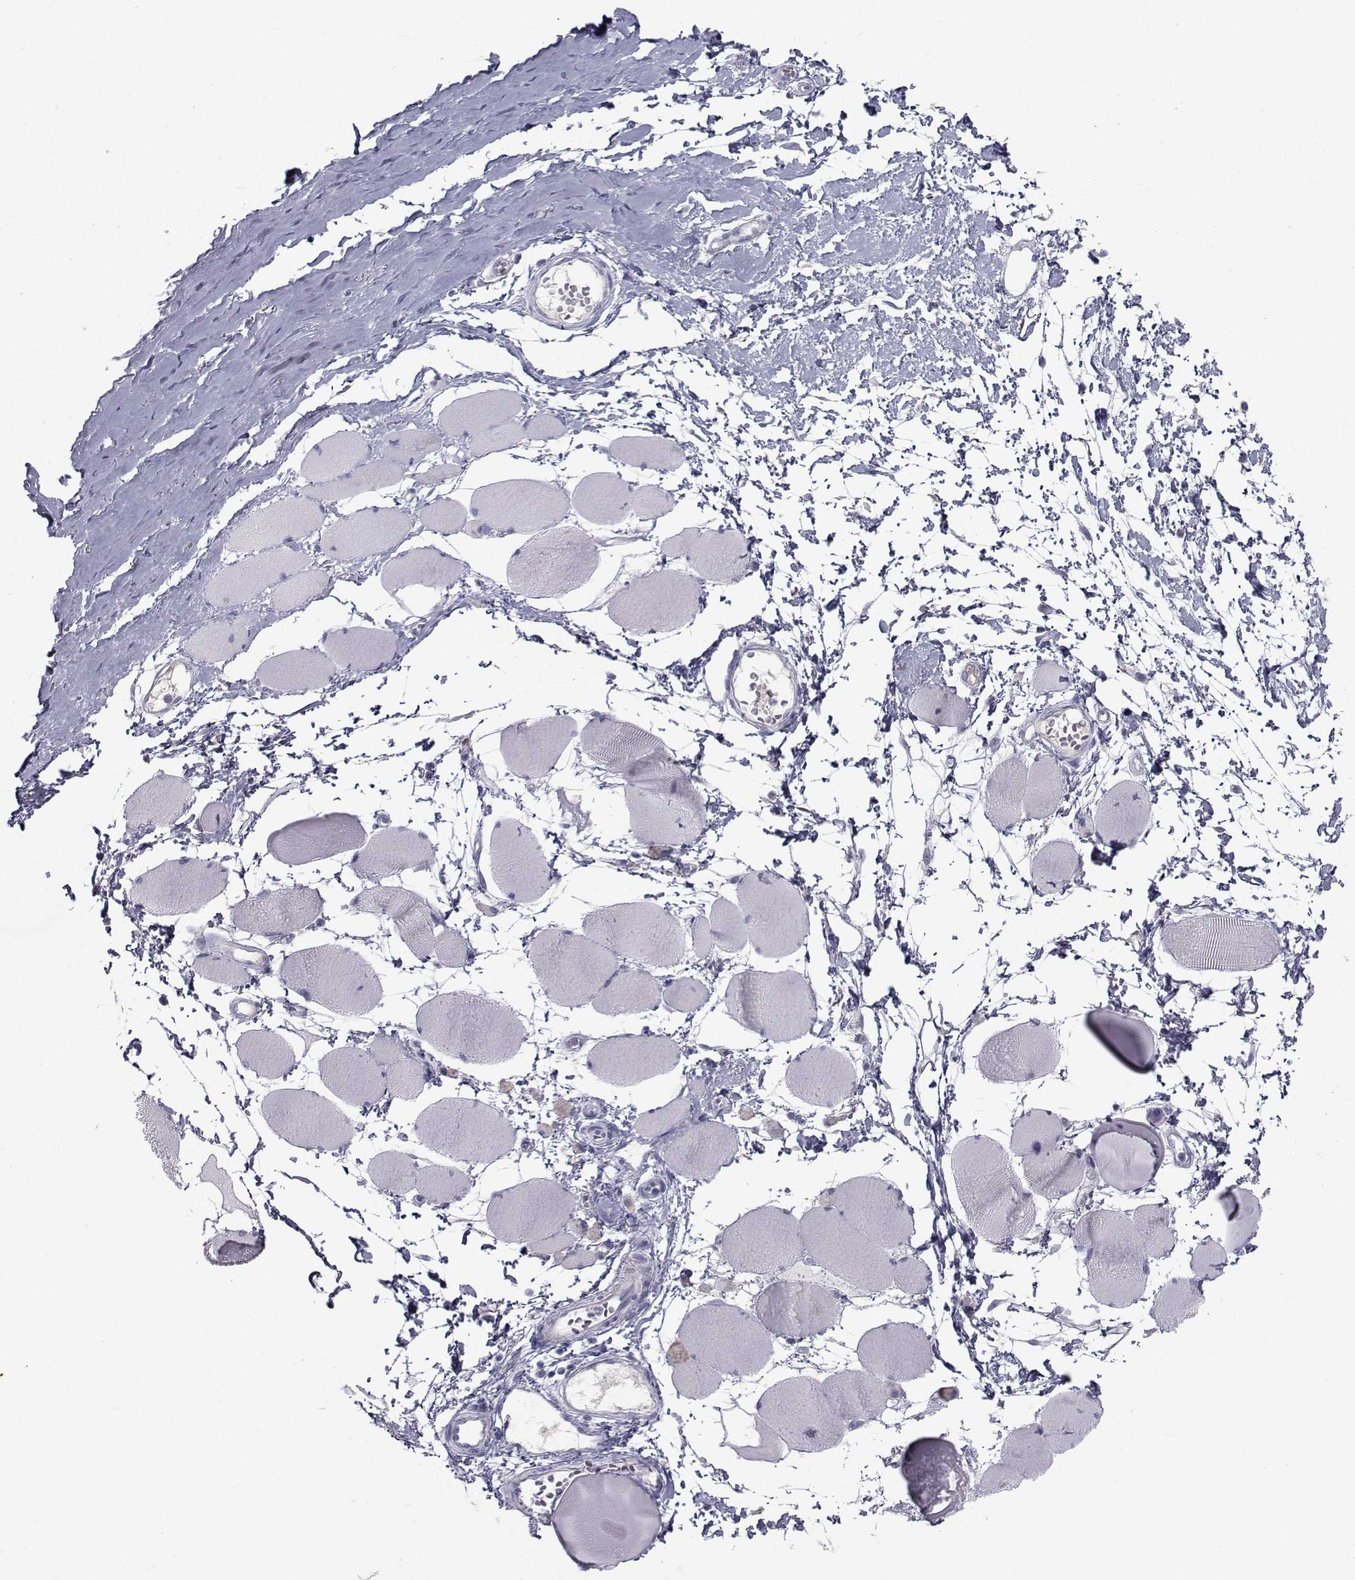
{"staining": {"intensity": "negative", "quantity": "none", "location": "none"}, "tissue": "skeletal muscle", "cell_type": "Myocytes", "image_type": "normal", "snomed": [{"axis": "morphology", "description": "Normal tissue, NOS"}, {"axis": "topography", "description": "Skeletal muscle"}], "caption": "Myocytes are negative for brown protein staining in benign skeletal muscle. (DAB immunohistochemistry, high magnification).", "gene": "FDXR", "patient": {"sex": "female", "age": 75}}